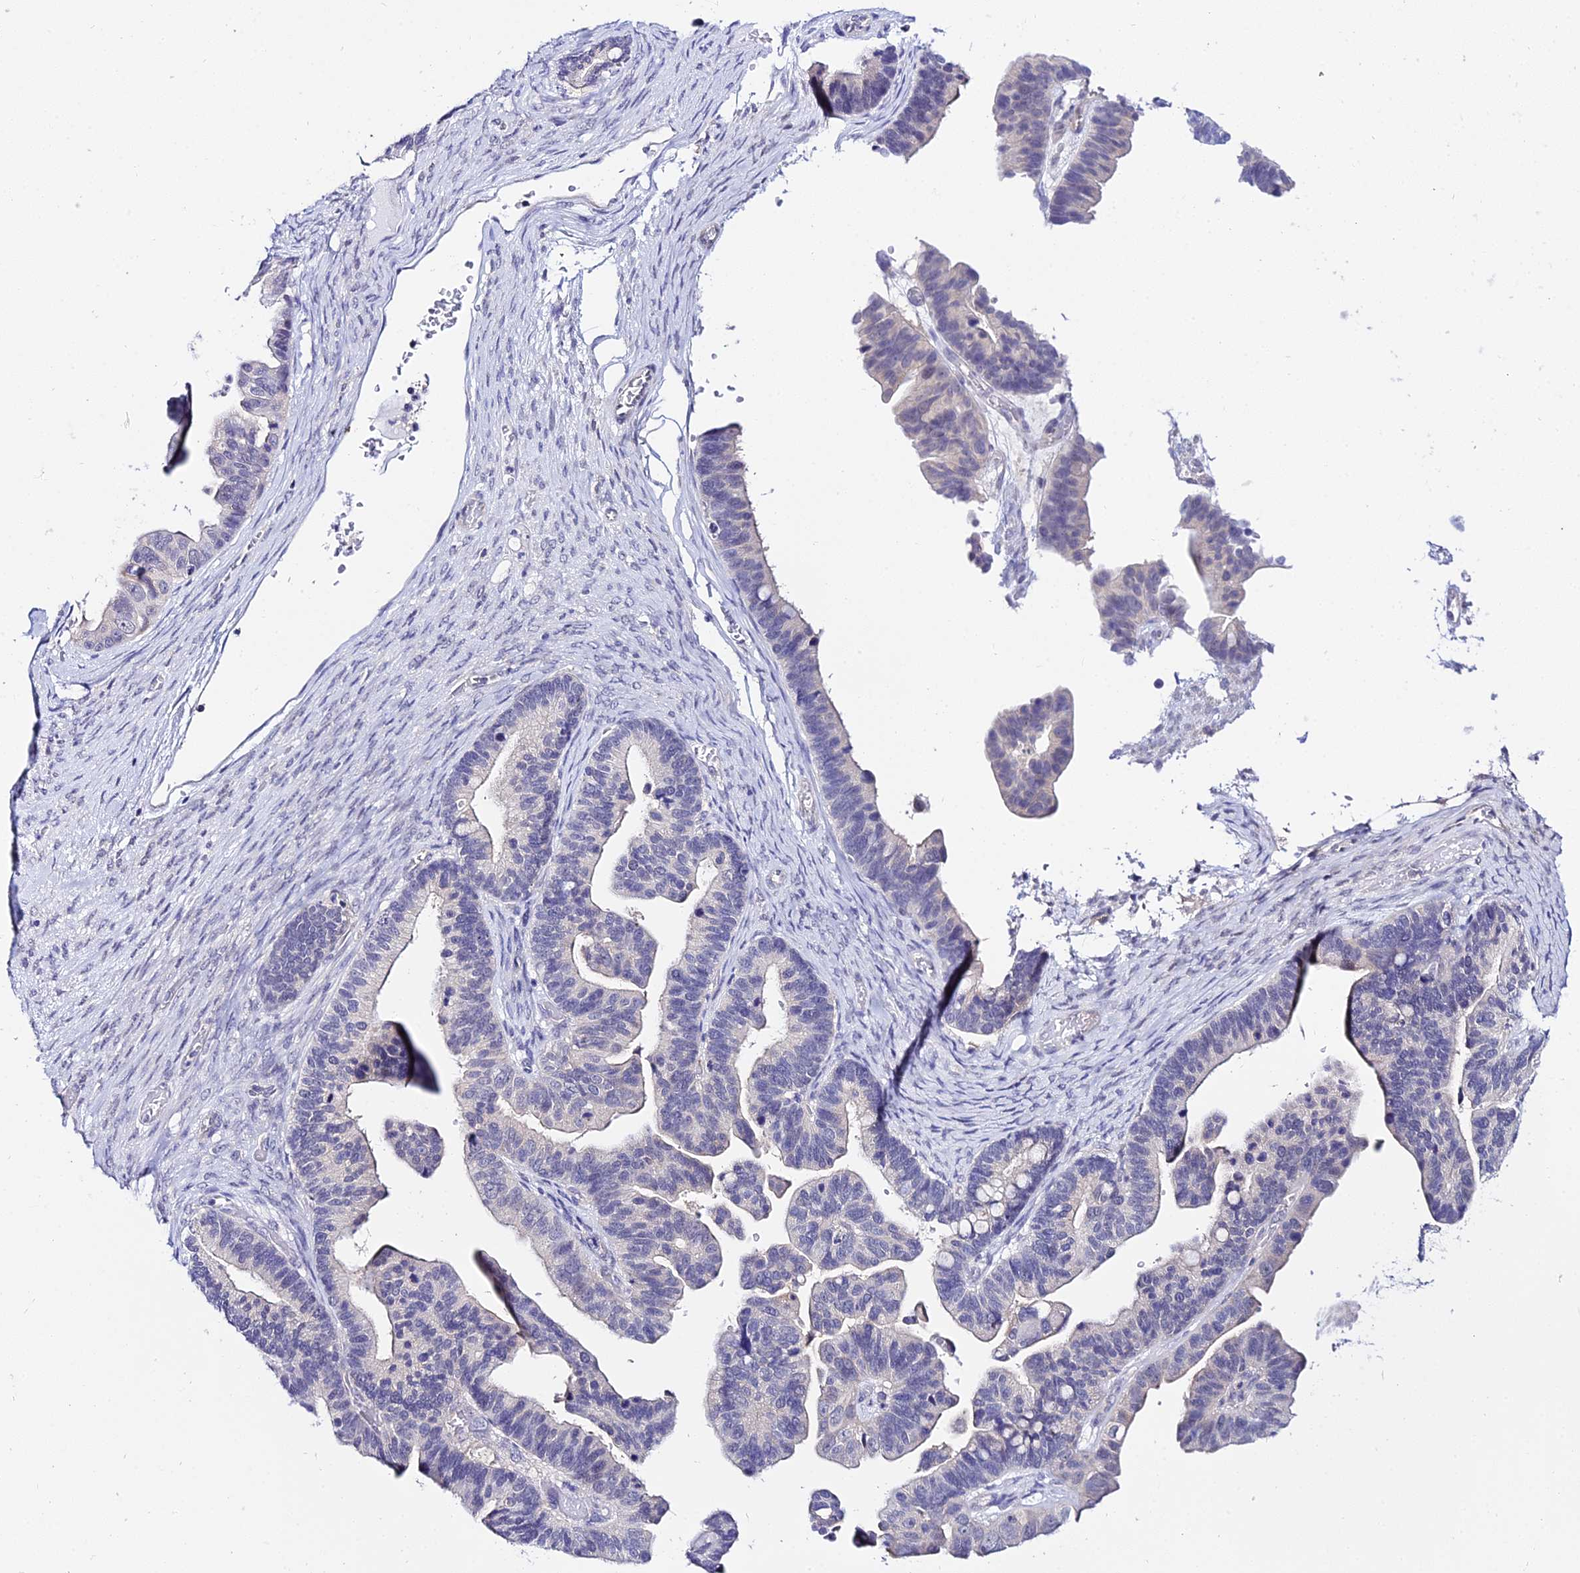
{"staining": {"intensity": "negative", "quantity": "none", "location": "none"}, "tissue": "ovarian cancer", "cell_type": "Tumor cells", "image_type": "cancer", "snomed": [{"axis": "morphology", "description": "Cystadenocarcinoma, serous, NOS"}, {"axis": "topography", "description": "Ovary"}], "caption": "The image displays no significant positivity in tumor cells of ovarian serous cystadenocarcinoma.", "gene": "ATG16L2", "patient": {"sex": "female", "age": 56}}